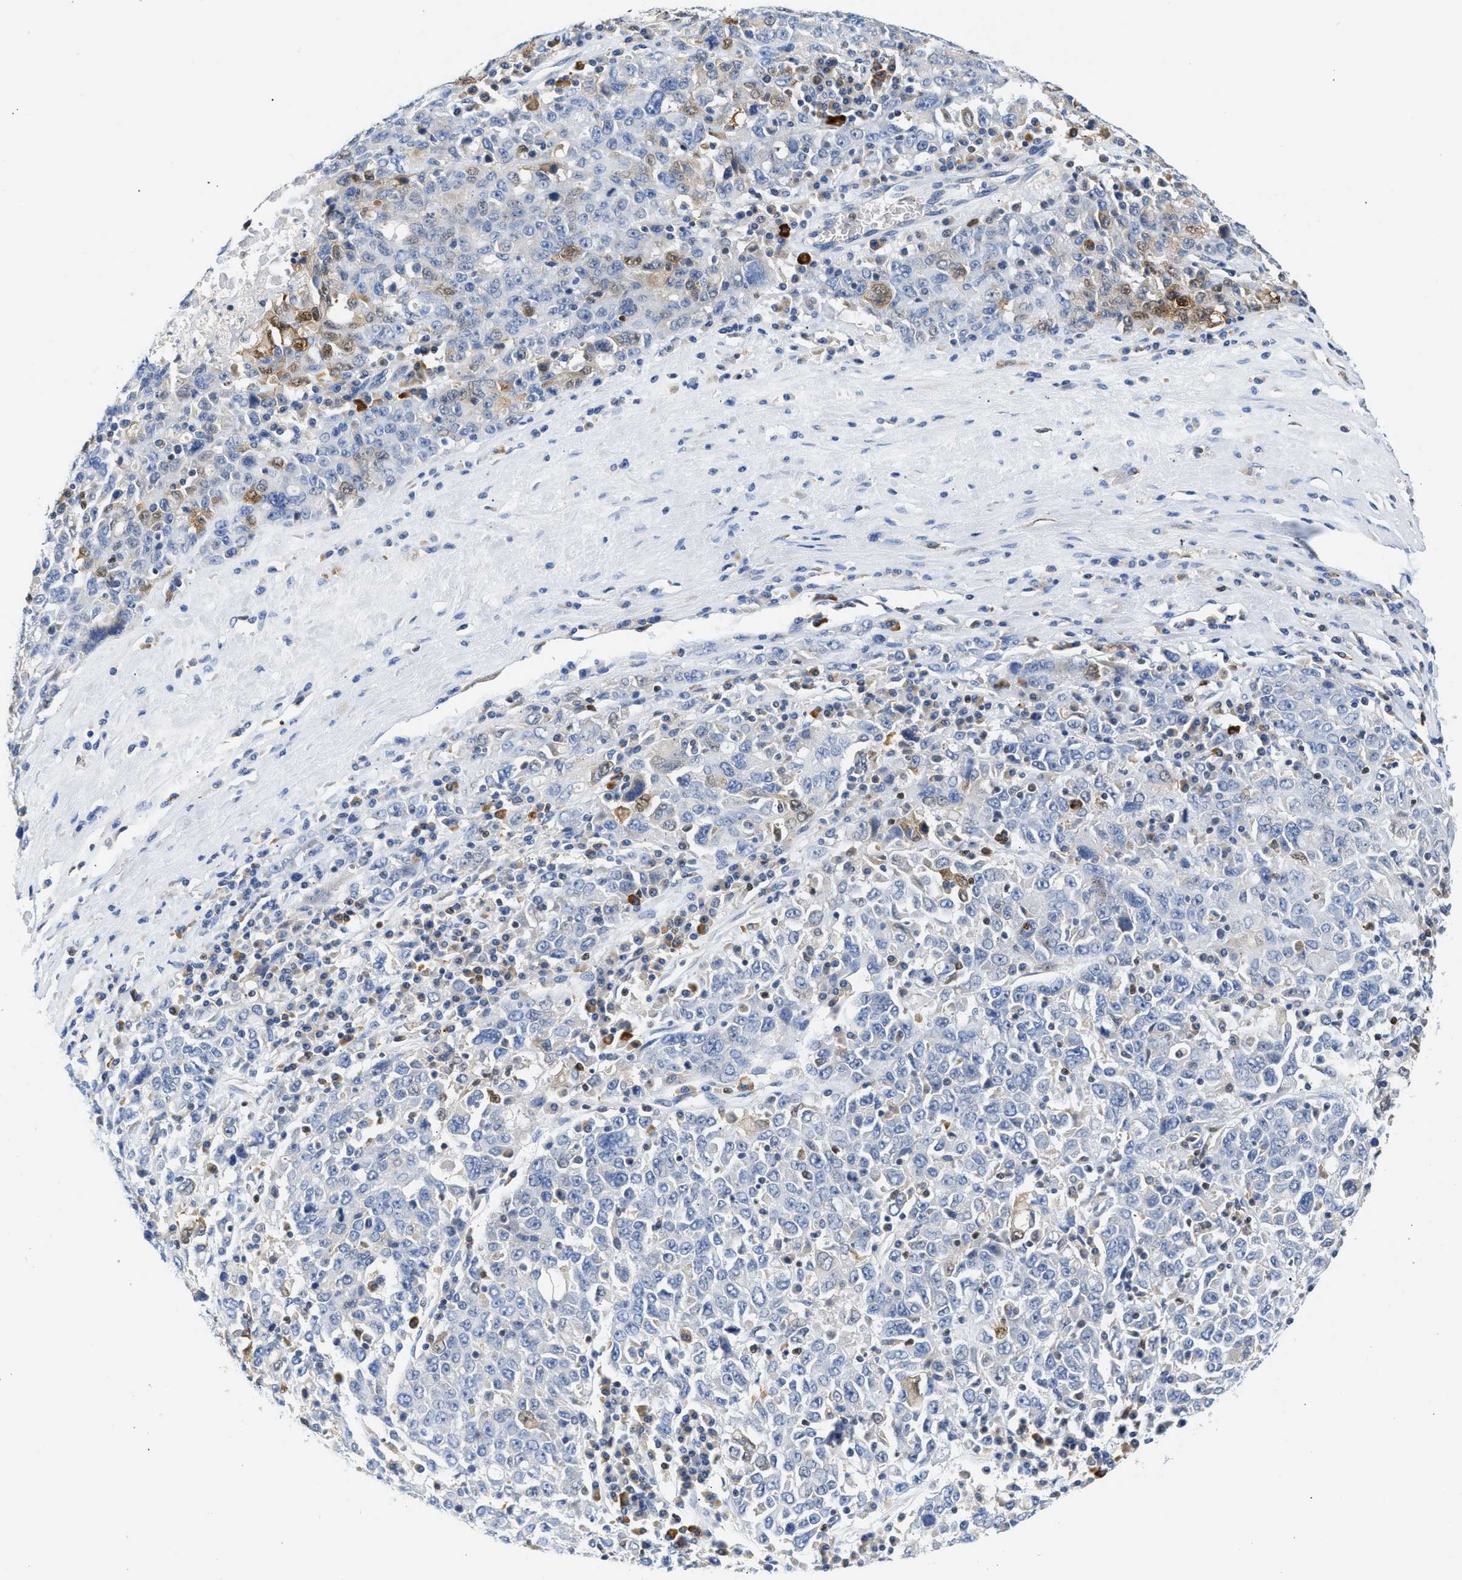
{"staining": {"intensity": "weak", "quantity": "<25%", "location": "cytoplasmic/membranous,nuclear"}, "tissue": "ovarian cancer", "cell_type": "Tumor cells", "image_type": "cancer", "snomed": [{"axis": "morphology", "description": "Carcinoma, endometroid"}, {"axis": "topography", "description": "Ovary"}], "caption": "Immunohistochemistry micrograph of human endometroid carcinoma (ovarian) stained for a protein (brown), which demonstrates no staining in tumor cells.", "gene": "SLIT2", "patient": {"sex": "female", "age": 62}}